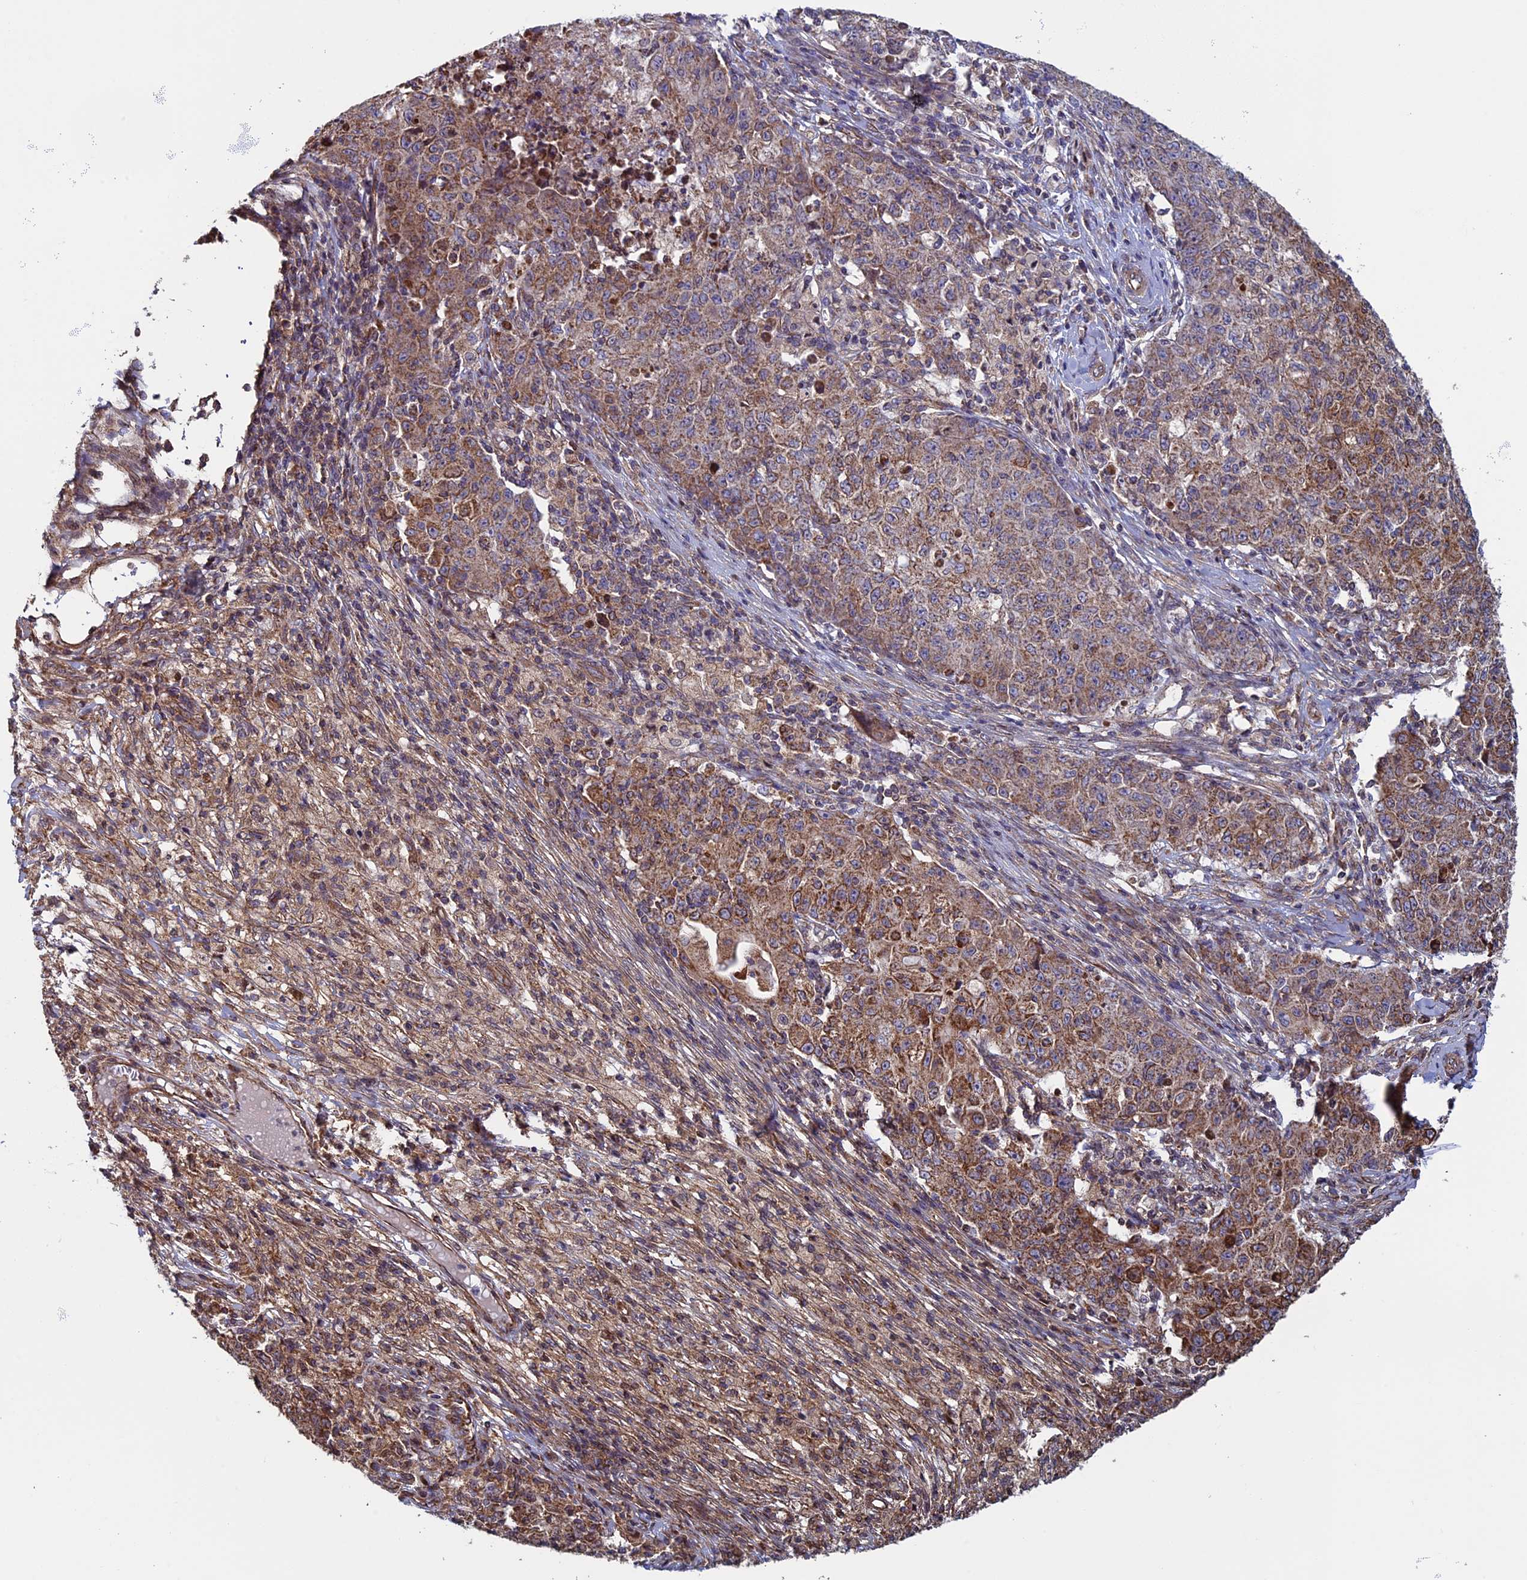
{"staining": {"intensity": "moderate", "quantity": ">75%", "location": "cytoplasmic/membranous"}, "tissue": "ovarian cancer", "cell_type": "Tumor cells", "image_type": "cancer", "snomed": [{"axis": "morphology", "description": "Carcinoma, endometroid"}, {"axis": "topography", "description": "Ovary"}], "caption": "High-power microscopy captured an immunohistochemistry (IHC) histopathology image of endometroid carcinoma (ovarian), revealing moderate cytoplasmic/membranous positivity in approximately >75% of tumor cells. (Stains: DAB (3,3'-diaminobenzidine) in brown, nuclei in blue, Microscopy: brightfield microscopy at high magnification).", "gene": "CCDC8", "patient": {"sex": "female", "age": 42}}